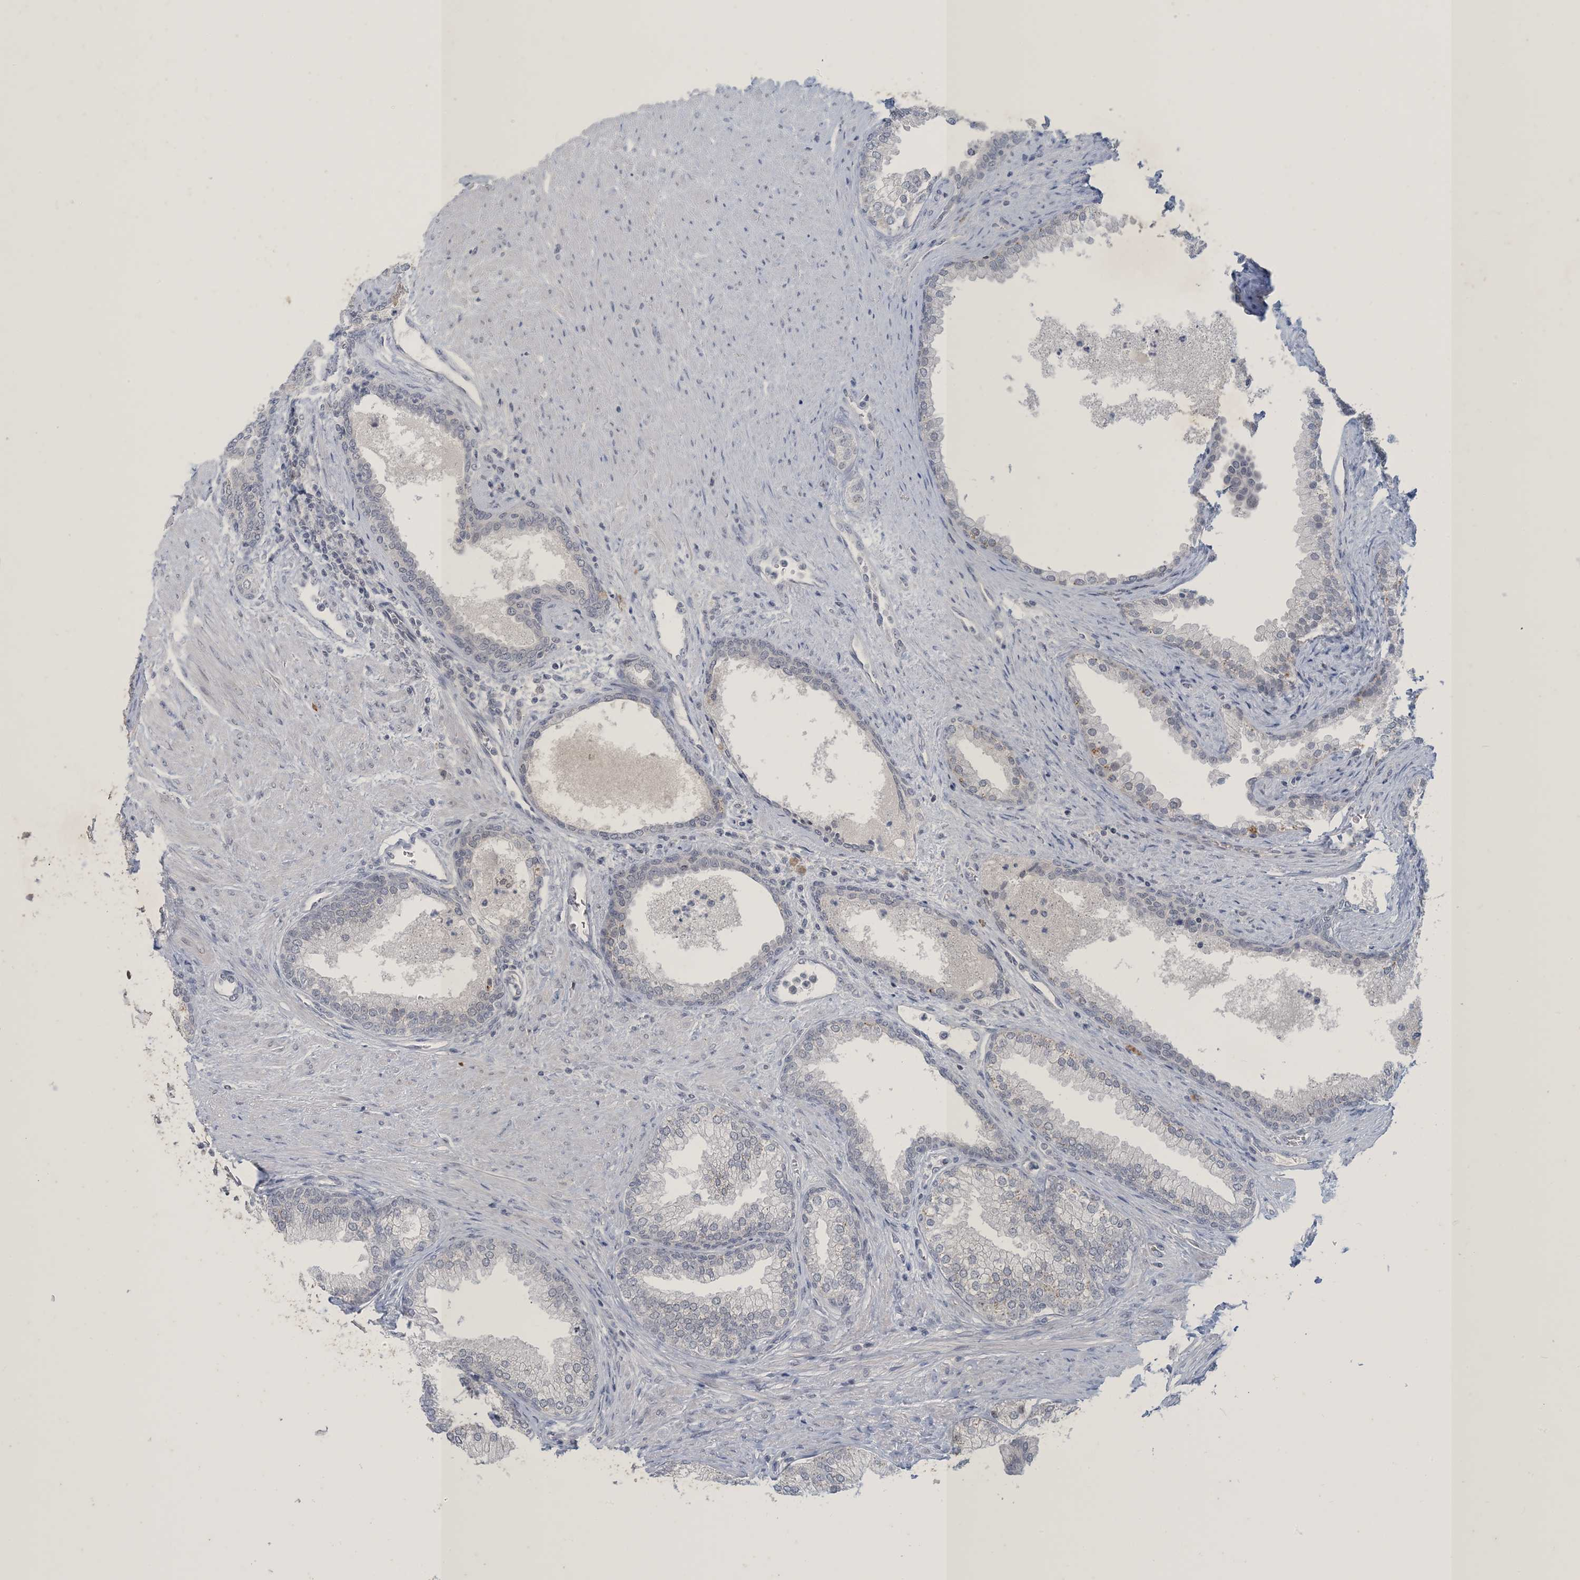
{"staining": {"intensity": "weak", "quantity": "<25%", "location": "nuclear"}, "tissue": "prostate", "cell_type": "Glandular cells", "image_type": "normal", "snomed": [{"axis": "morphology", "description": "Normal tissue, NOS"}, {"axis": "topography", "description": "Prostate"}], "caption": "The IHC histopathology image has no significant positivity in glandular cells of prostate.", "gene": "ZNF674", "patient": {"sex": "male", "age": 76}}